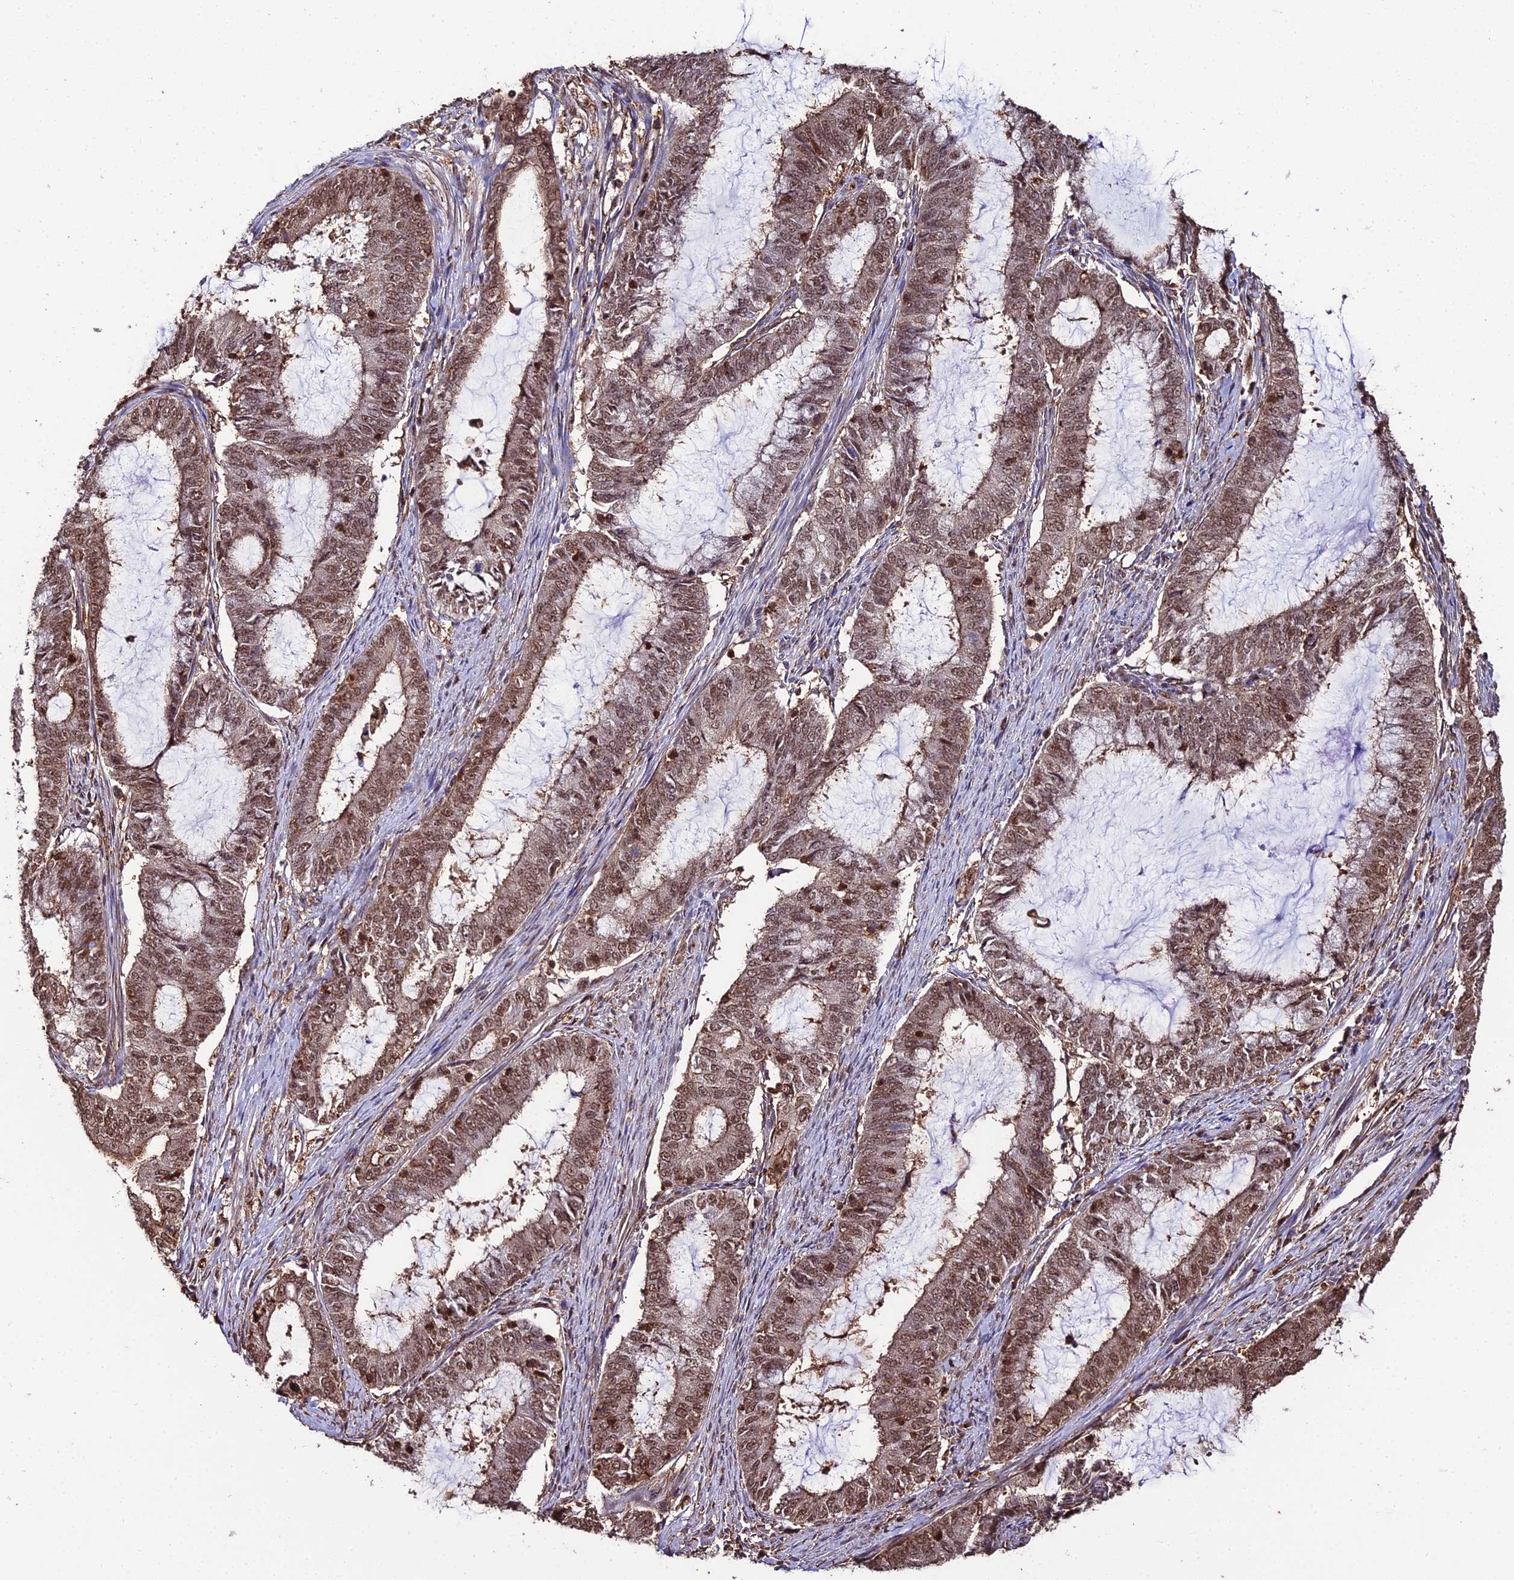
{"staining": {"intensity": "moderate", "quantity": ">75%", "location": "nuclear"}, "tissue": "endometrial cancer", "cell_type": "Tumor cells", "image_type": "cancer", "snomed": [{"axis": "morphology", "description": "Adenocarcinoma, NOS"}, {"axis": "topography", "description": "Endometrium"}], "caption": "About >75% of tumor cells in adenocarcinoma (endometrial) exhibit moderate nuclear protein expression as visualized by brown immunohistochemical staining.", "gene": "PPP4C", "patient": {"sex": "female", "age": 51}}